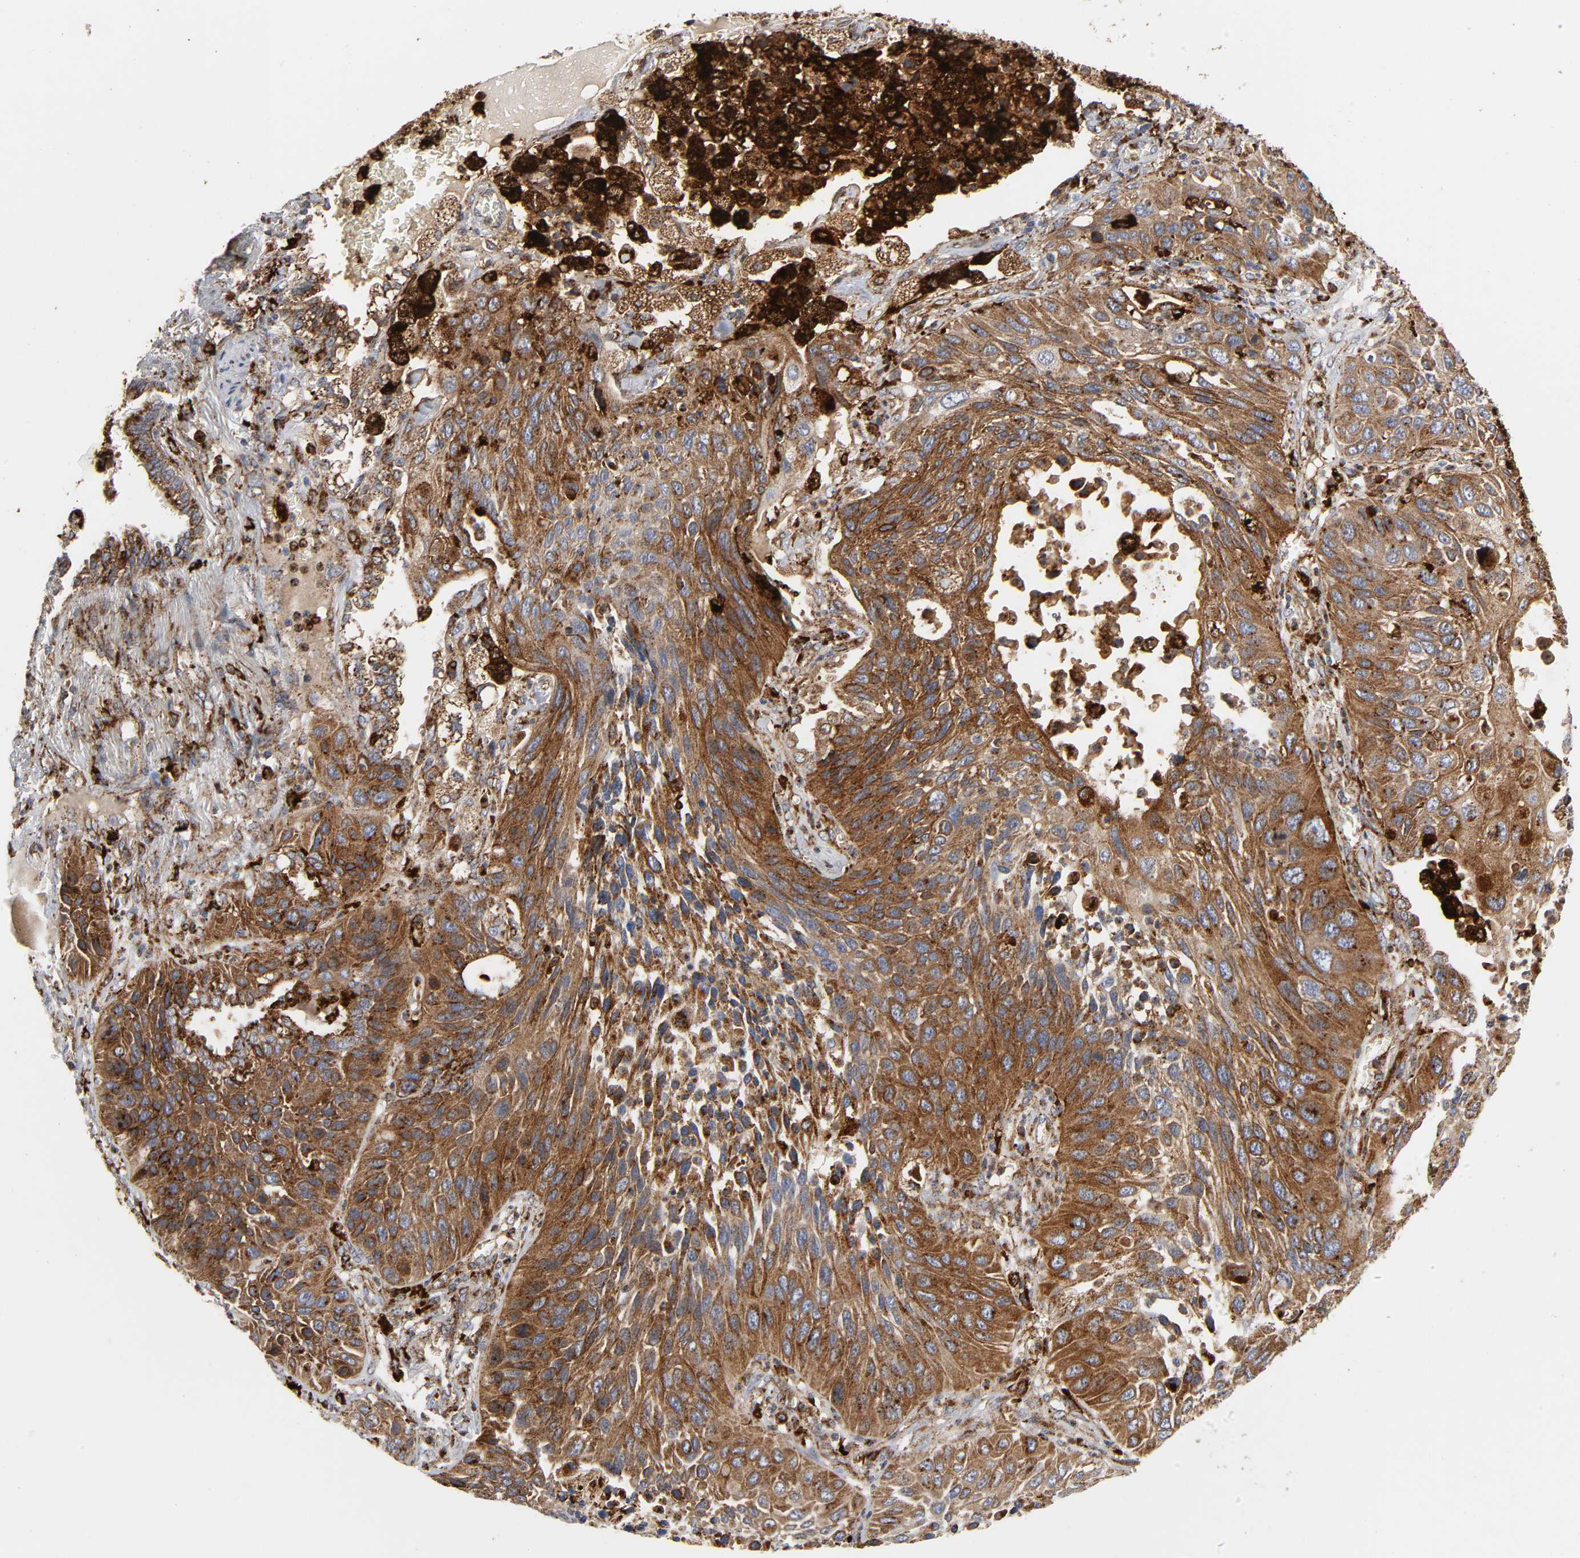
{"staining": {"intensity": "moderate", "quantity": ">75%", "location": "cytoplasmic/membranous"}, "tissue": "lung cancer", "cell_type": "Tumor cells", "image_type": "cancer", "snomed": [{"axis": "morphology", "description": "Squamous cell carcinoma, NOS"}, {"axis": "topography", "description": "Lung"}], "caption": "A brown stain highlights moderate cytoplasmic/membranous staining of a protein in human lung cancer (squamous cell carcinoma) tumor cells.", "gene": "PSAP", "patient": {"sex": "female", "age": 76}}